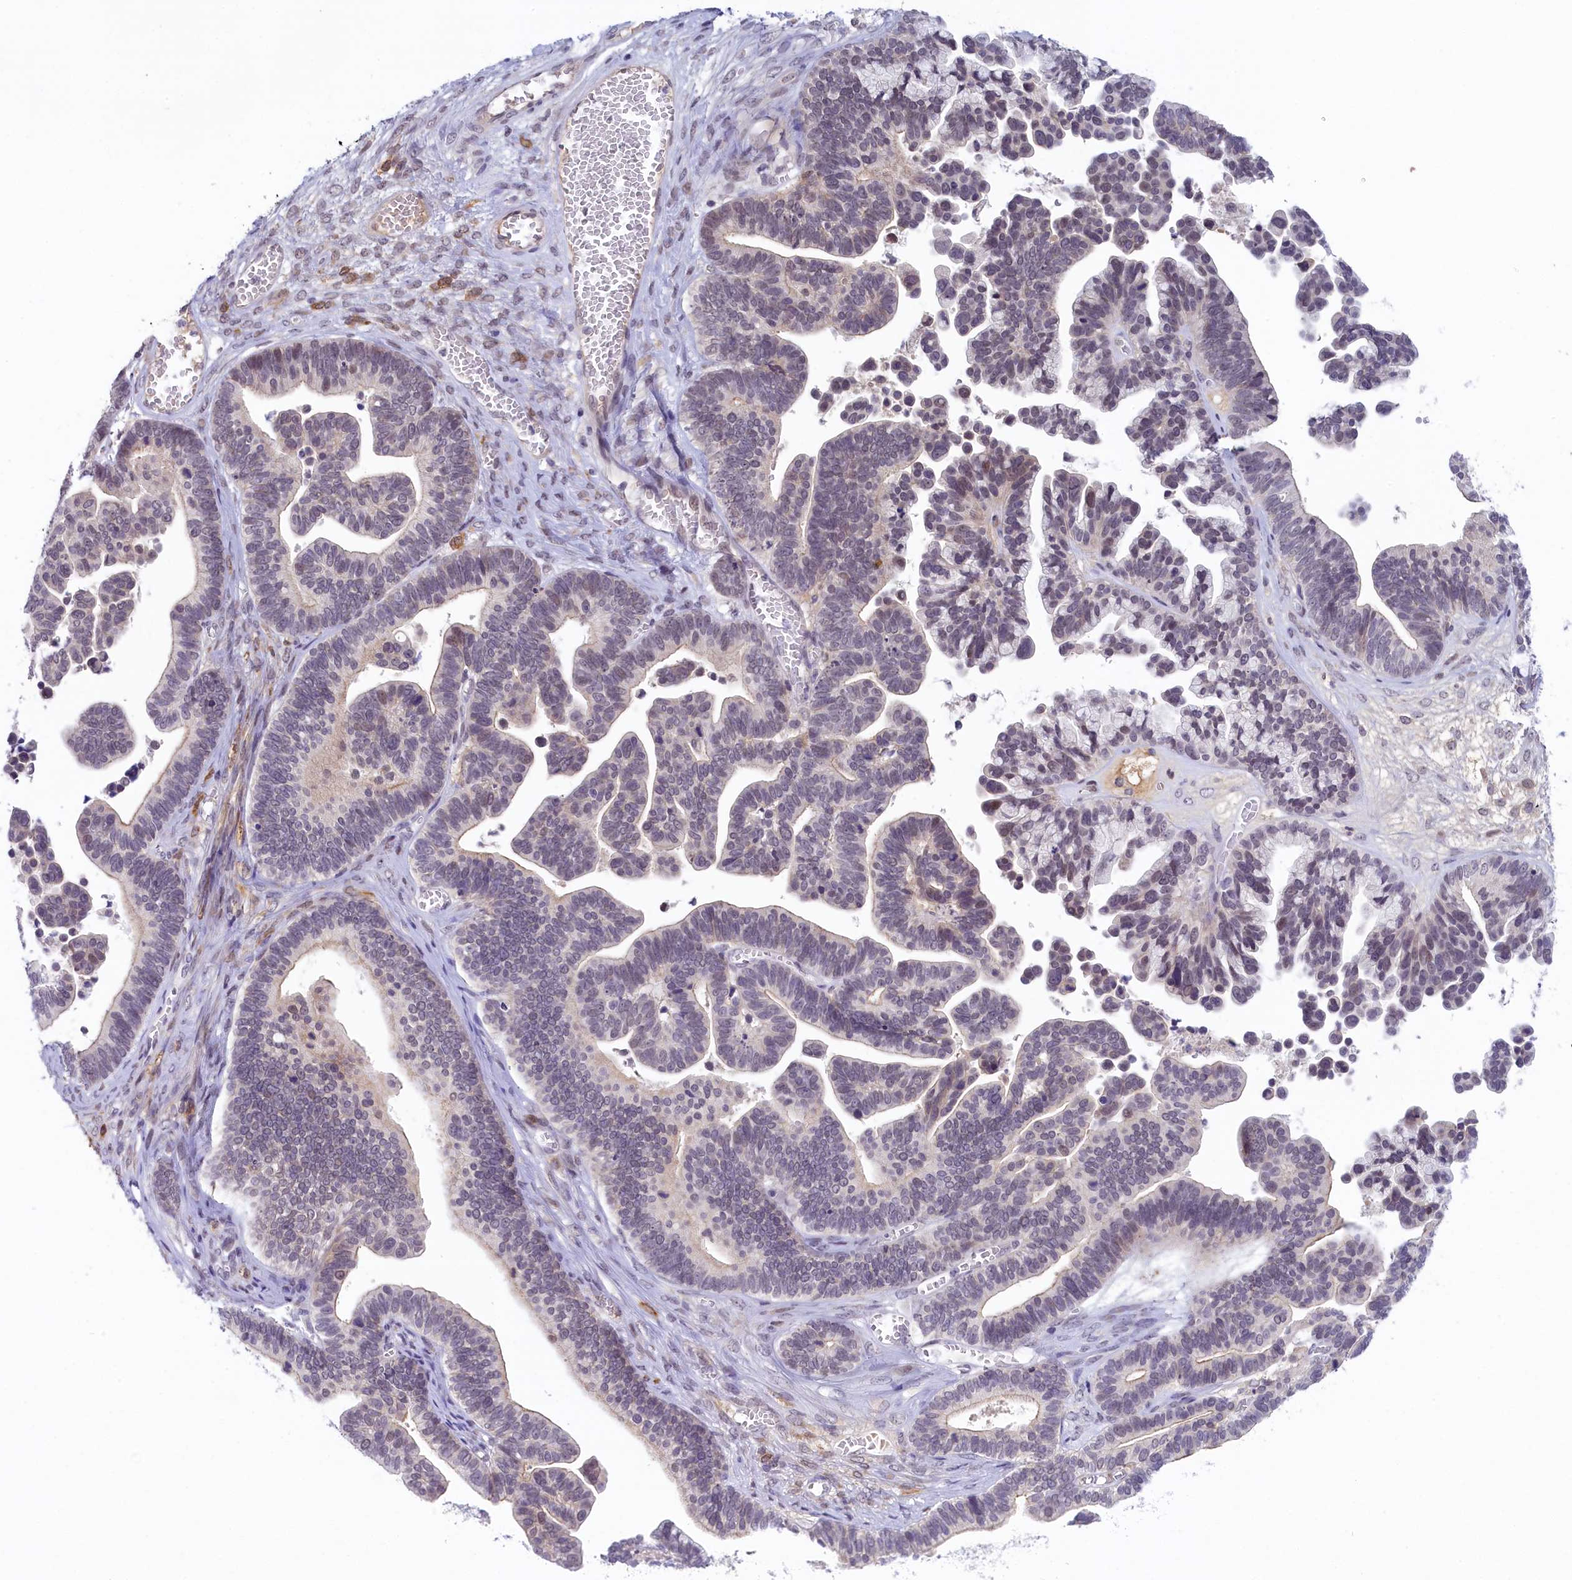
{"staining": {"intensity": "weak", "quantity": "25%-75%", "location": "nuclear"}, "tissue": "ovarian cancer", "cell_type": "Tumor cells", "image_type": "cancer", "snomed": [{"axis": "morphology", "description": "Cystadenocarcinoma, serous, NOS"}, {"axis": "topography", "description": "Ovary"}], "caption": "Ovarian serous cystadenocarcinoma stained for a protein (brown) reveals weak nuclear positive positivity in about 25%-75% of tumor cells.", "gene": "CRAMP1", "patient": {"sex": "female", "age": 56}}